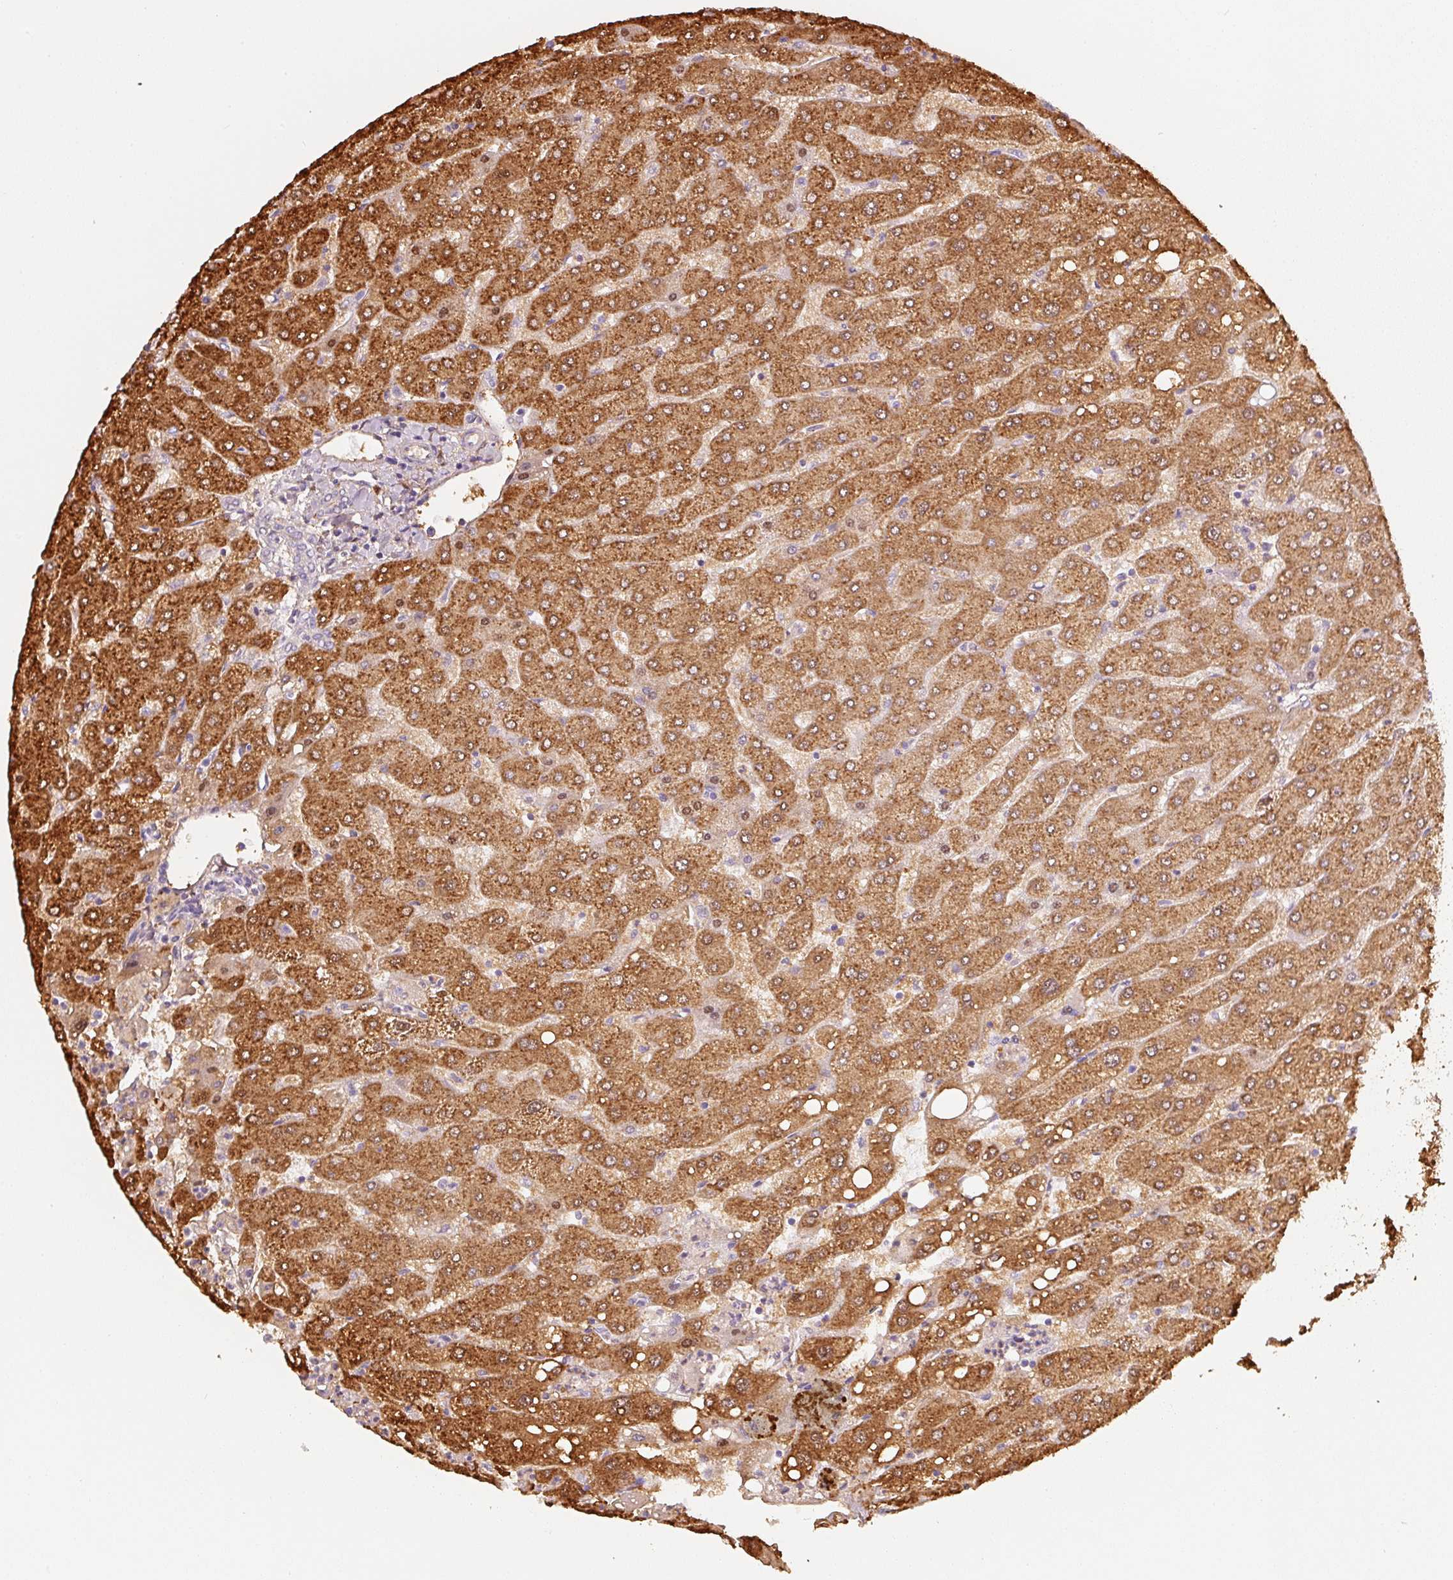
{"staining": {"intensity": "negative", "quantity": "none", "location": "none"}, "tissue": "liver", "cell_type": "Cholangiocytes", "image_type": "normal", "snomed": [{"axis": "morphology", "description": "Normal tissue, NOS"}, {"axis": "topography", "description": "Liver"}], "caption": "This is a photomicrograph of immunohistochemistry (IHC) staining of normal liver, which shows no expression in cholangiocytes. (DAB (3,3'-diaminobenzidine) IHC visualized using brightfield microscopy, high magnification).", "gene": "IQGAP2", "patient": {"sex": "male", "age": 67}}